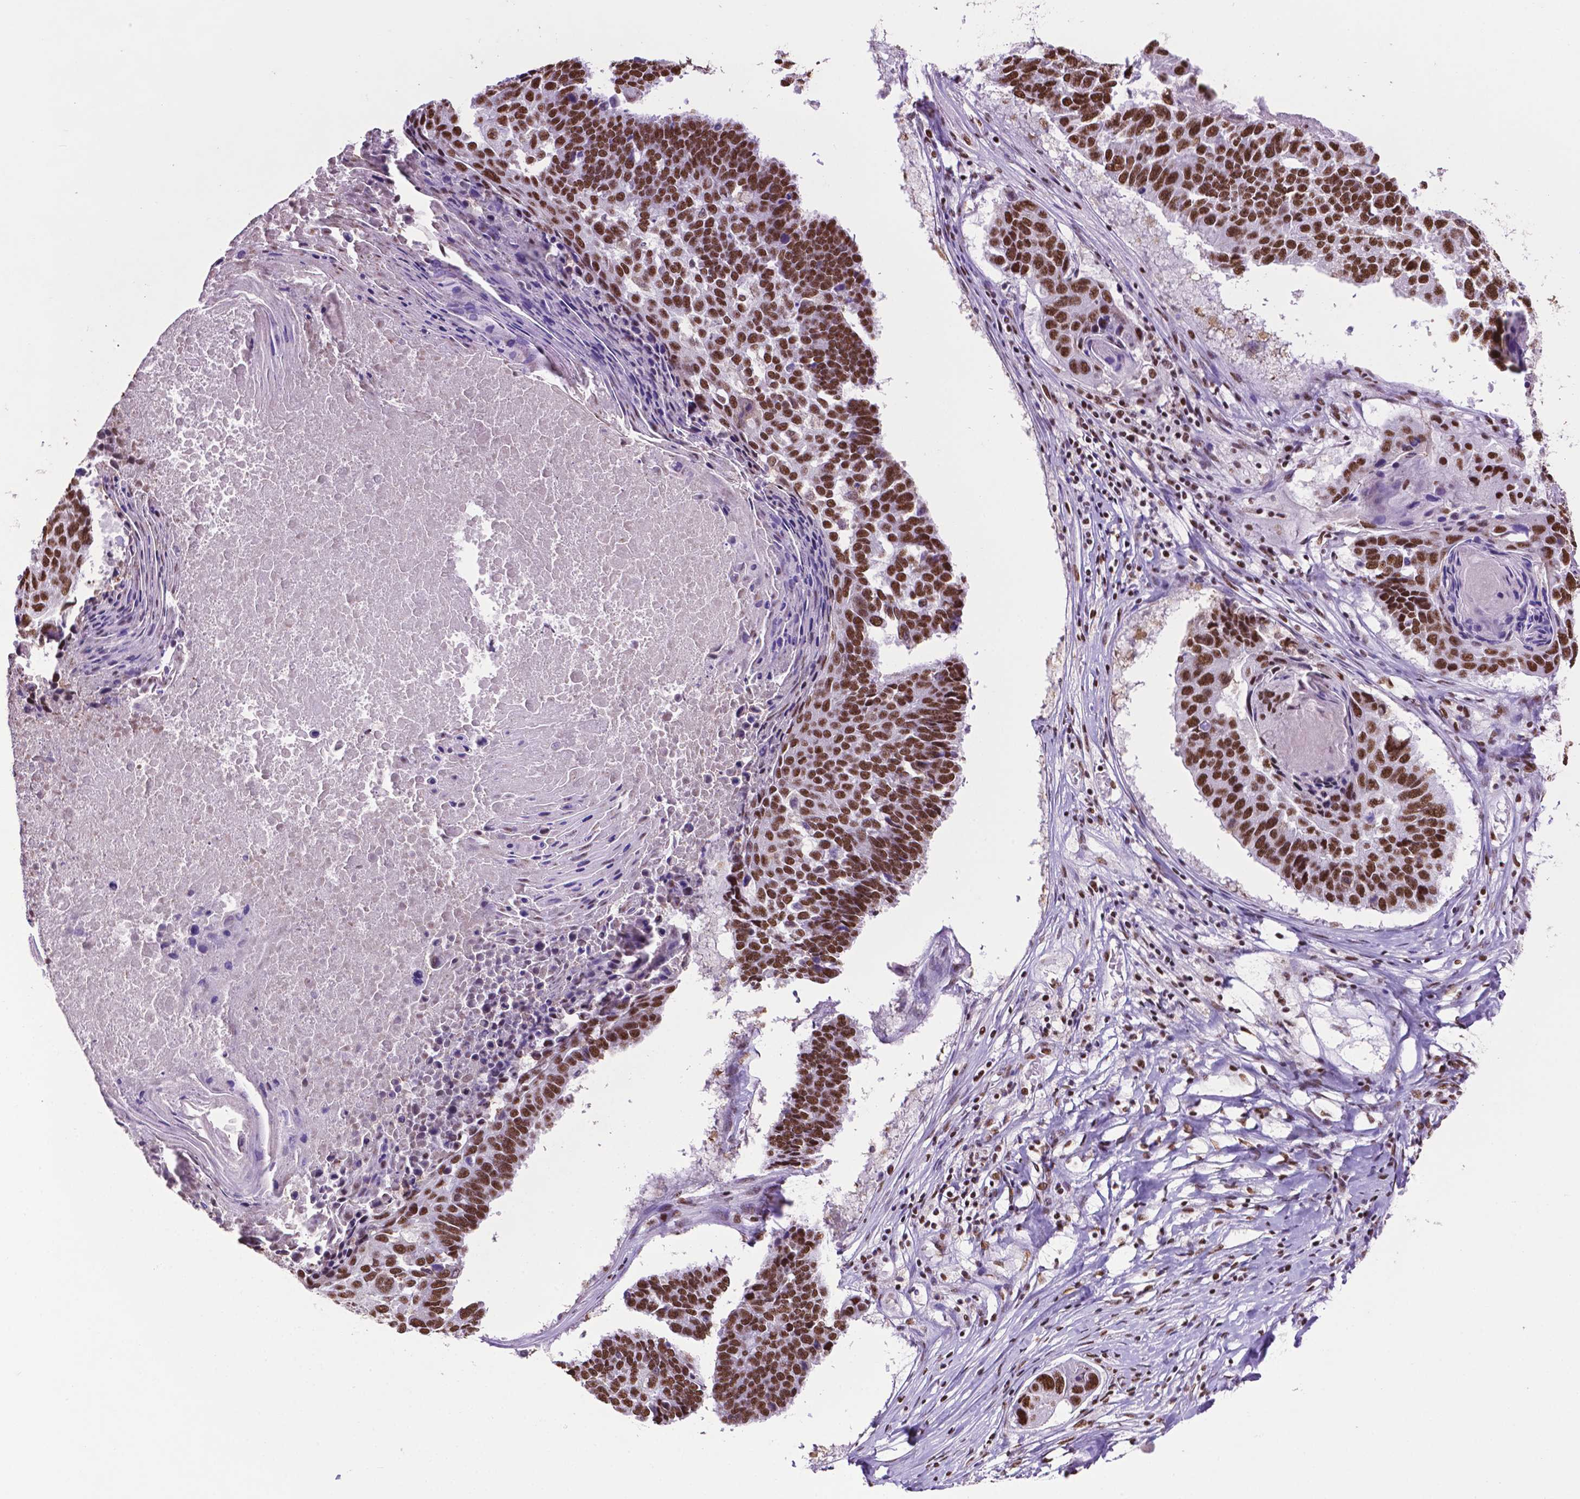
{"staining": {"intensity": "strong", "quantity": ">75%", "location": "nuclear"}, "tissue": "lung cancer", "cell_type": "Tumor cells", "image_type": "cancer", "snomed": [{"axis": "morphology", "description": "Squamous cell carcinoma, NOS"}, {"axis": "topography", "description": "Lung"}], "caption": "Brown immunohistochemical staining in human lung cancer (squamous cell carcinoma) demonstrates strong nuclear positivity in approximately >75% of tumor cells.", "gene": "CCAR2", "patient": {"sex": "male", "age": 73}}